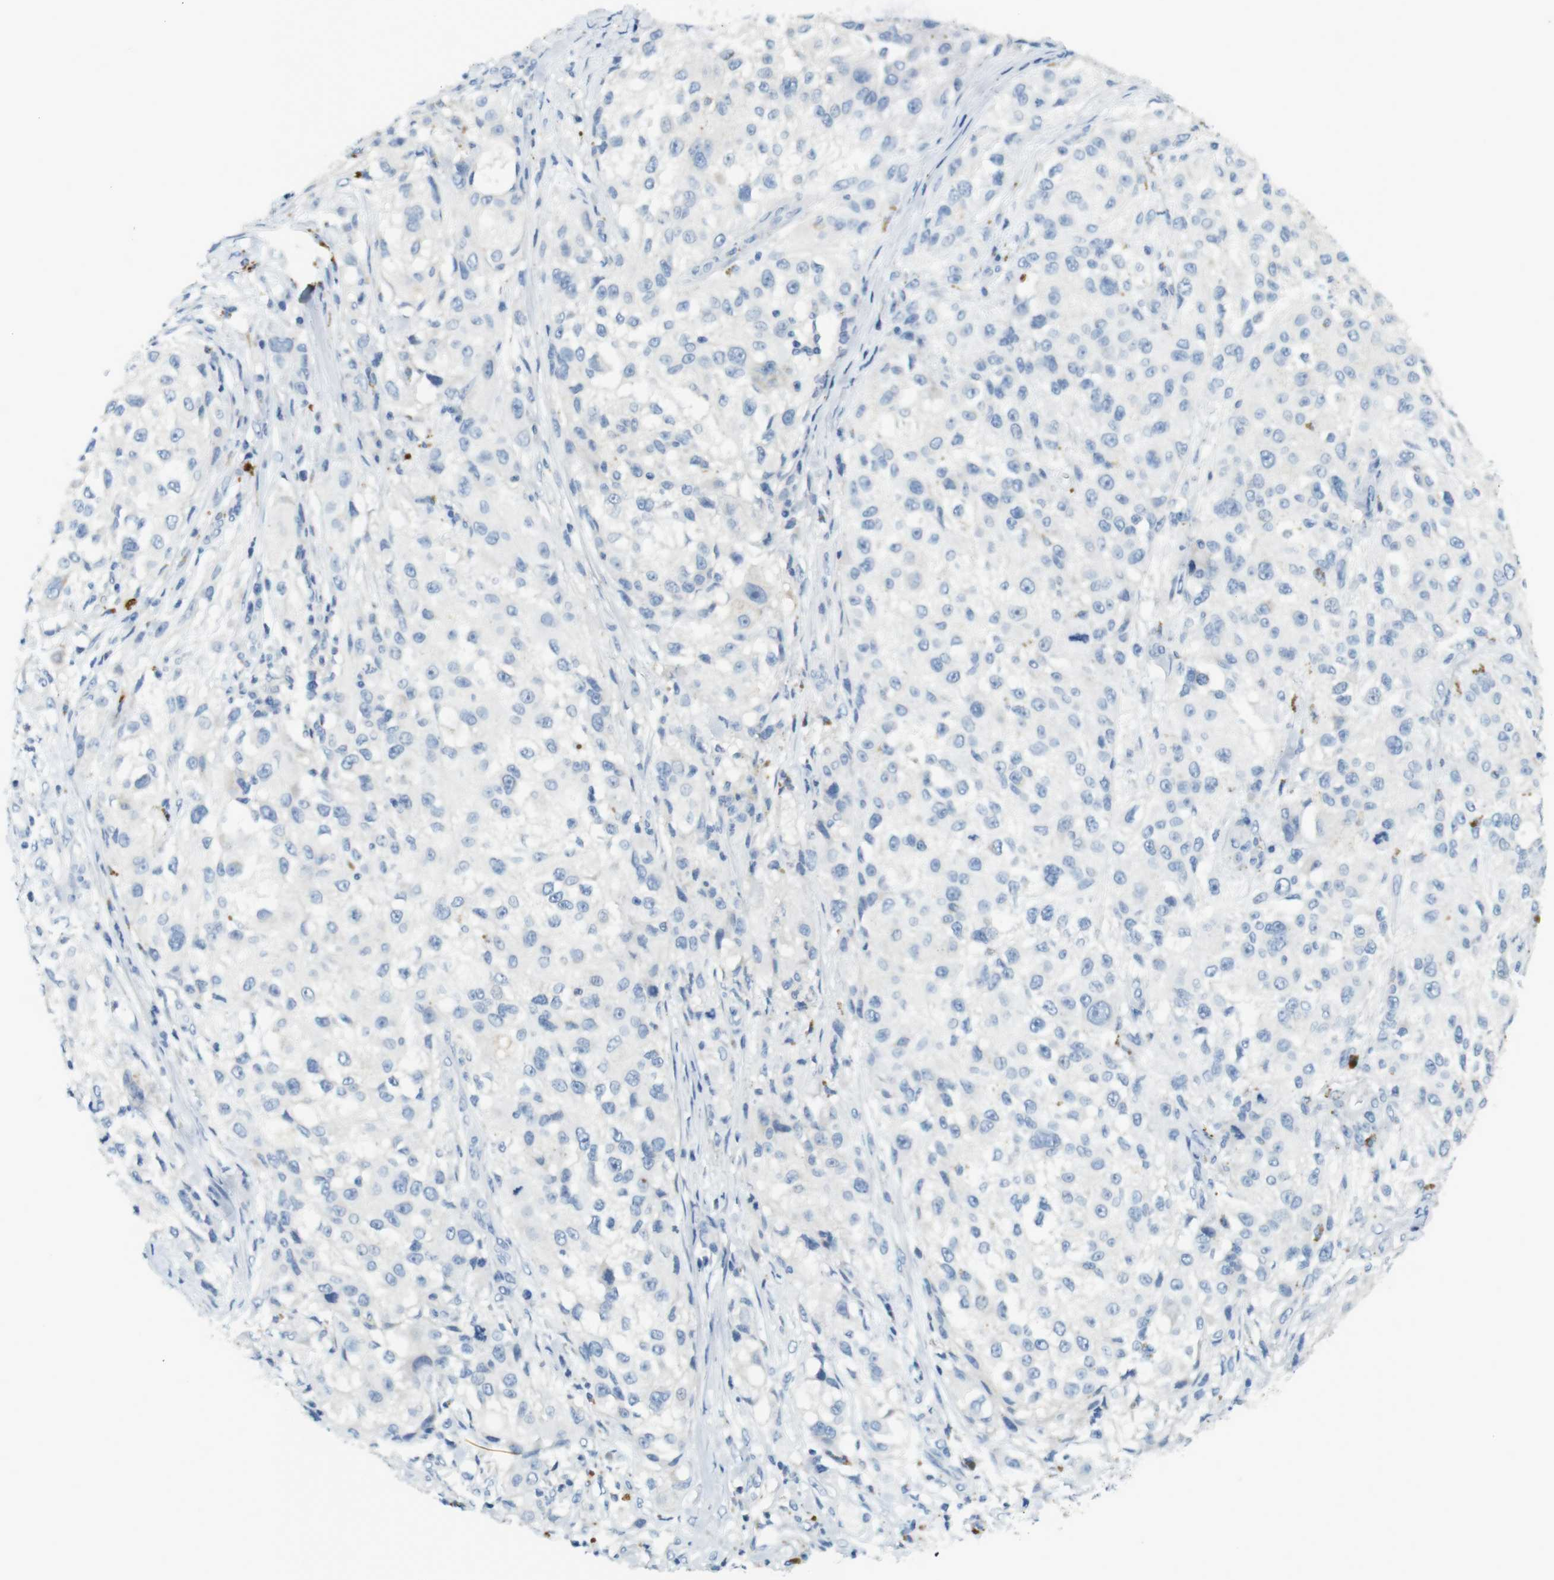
{"staining": {"intensity": "negative", "quantity": "none", "location": "none"}, "tissue": "melanoma", "cell_type": "Tumor cells", "image_type": "cancer", "snomed": [{"axis": "morphology", "description": "Necrosis, NOS"}, {"axis": "morphology", "description": "Malignant melanoma, NOS"}, {"axis": "topography", "description": "Skin"}], "caption": "This is an immunohistochemistry (IHC) image of human malignant melanoma. There is no positivity in tumor cells.", "gene": "LRRK2", "patient": {"sex": "female", "age": 87}}